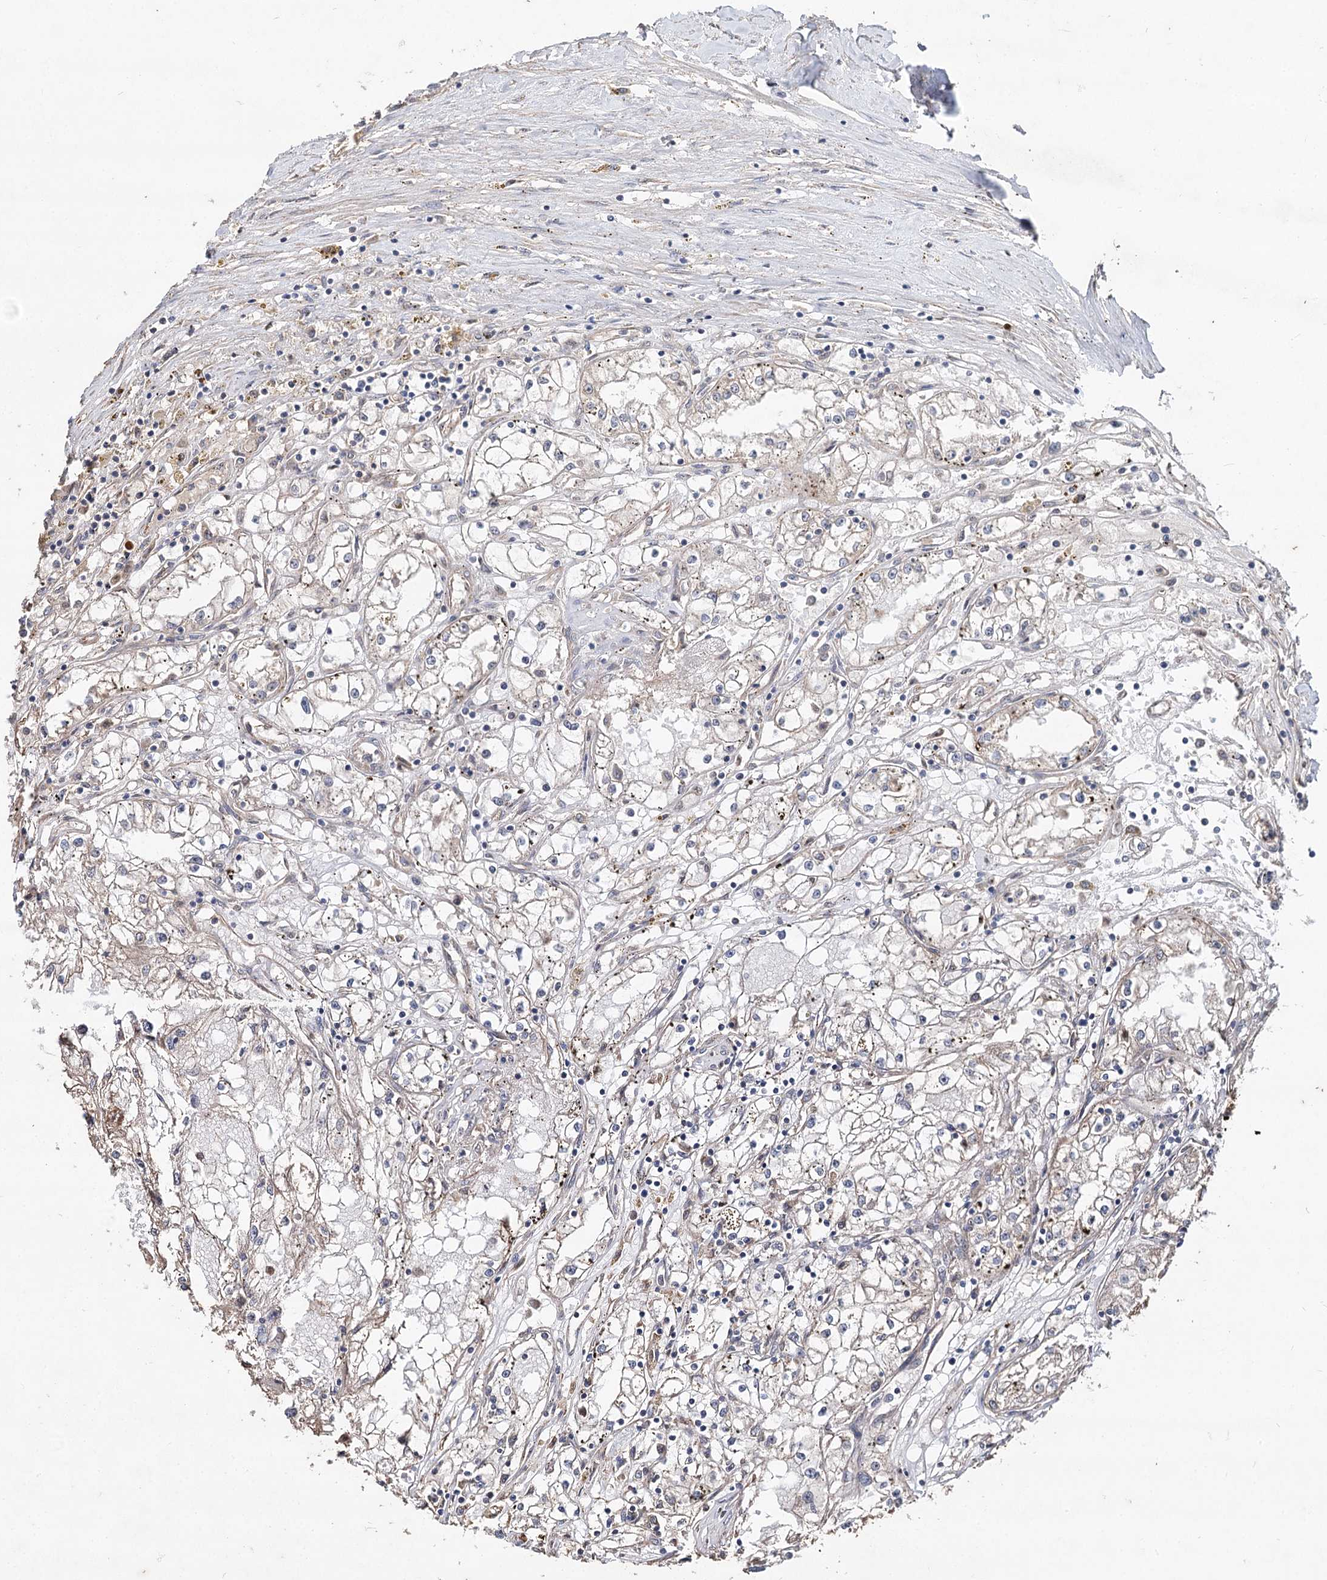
{"staining": {"intensity": "negative", "quantity": "none", "location": "none"}, "tissue": "renal cancer", "cell_type": "Tumor cells", "image_type": "cancer", "snomed": [{"axis": "morphology", "description": "Adenocarcinoma, NOS"}, {"axis": "topography", "description": "Kidney"}], "caption": "There is no significant expression in tumor cells of renal cancer (adenocarcinoma).", "gene": "SPART", "patient": {"sex": "male", "age": 56}}